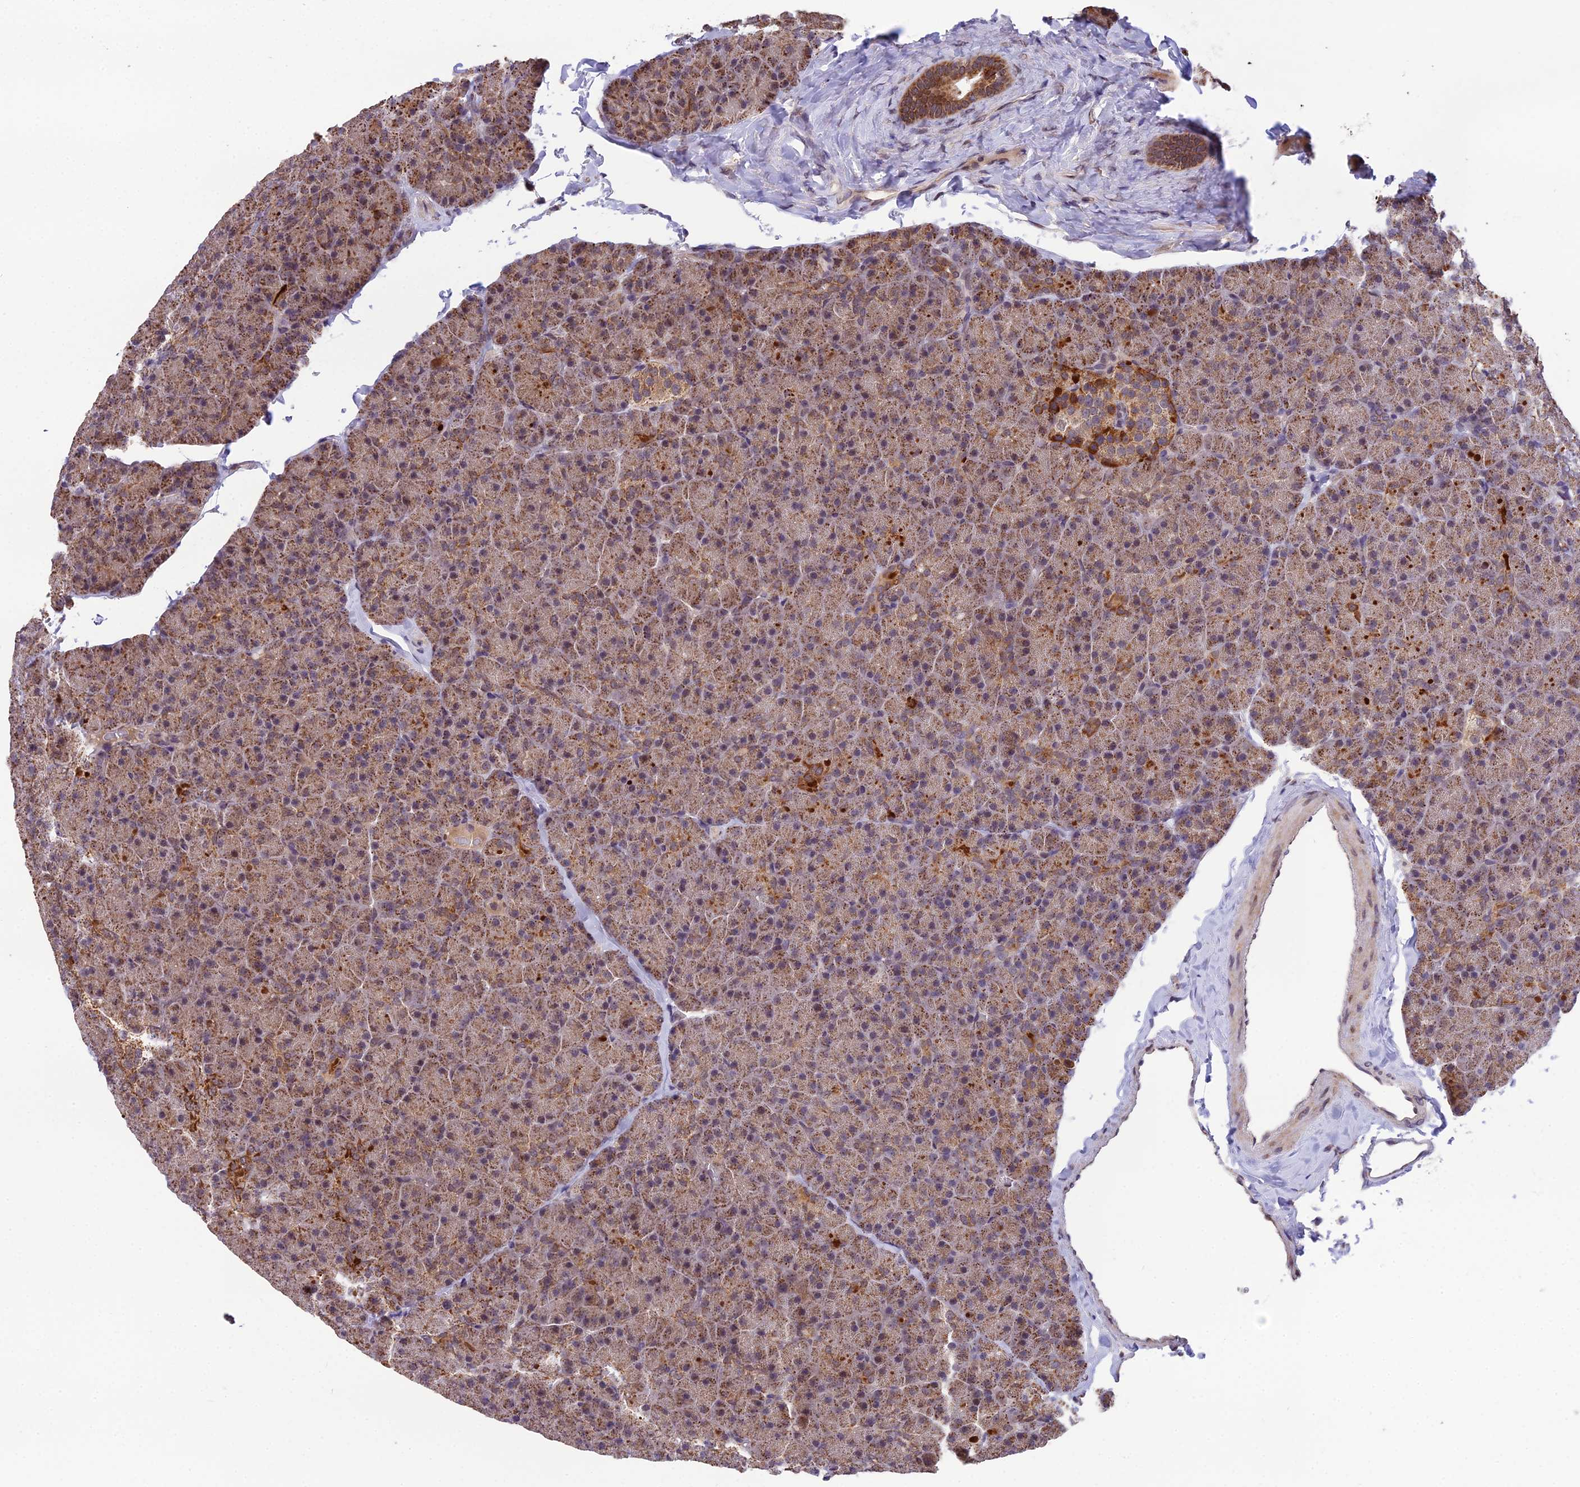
{"staining": {"intensity": "moderate", "quantity": ">75%", "location": "cytoplasmic/membranous,nuclear"}, "tissue": "pancreas", "cell_type": "Exocrine glandular cells", "image_type": "normal", "snomed": [{"axis": "morphology", "description": "Normal tissue, NOS"}, {"axis": "topography", "description": "Pancreas"}], "caption": "Moderate cytoplasmic/membranous,nuclear positivity is present in about >75% of exocrine glandular cells in benign pancreas. The staining was performed using DAB to visualize the protein expression in brown, while the nuclei were stained in blue with hematoxylin (Magnification: 20x).", "gene": "CYP2R1", "patient": {"sex": "male", "age": 36}}